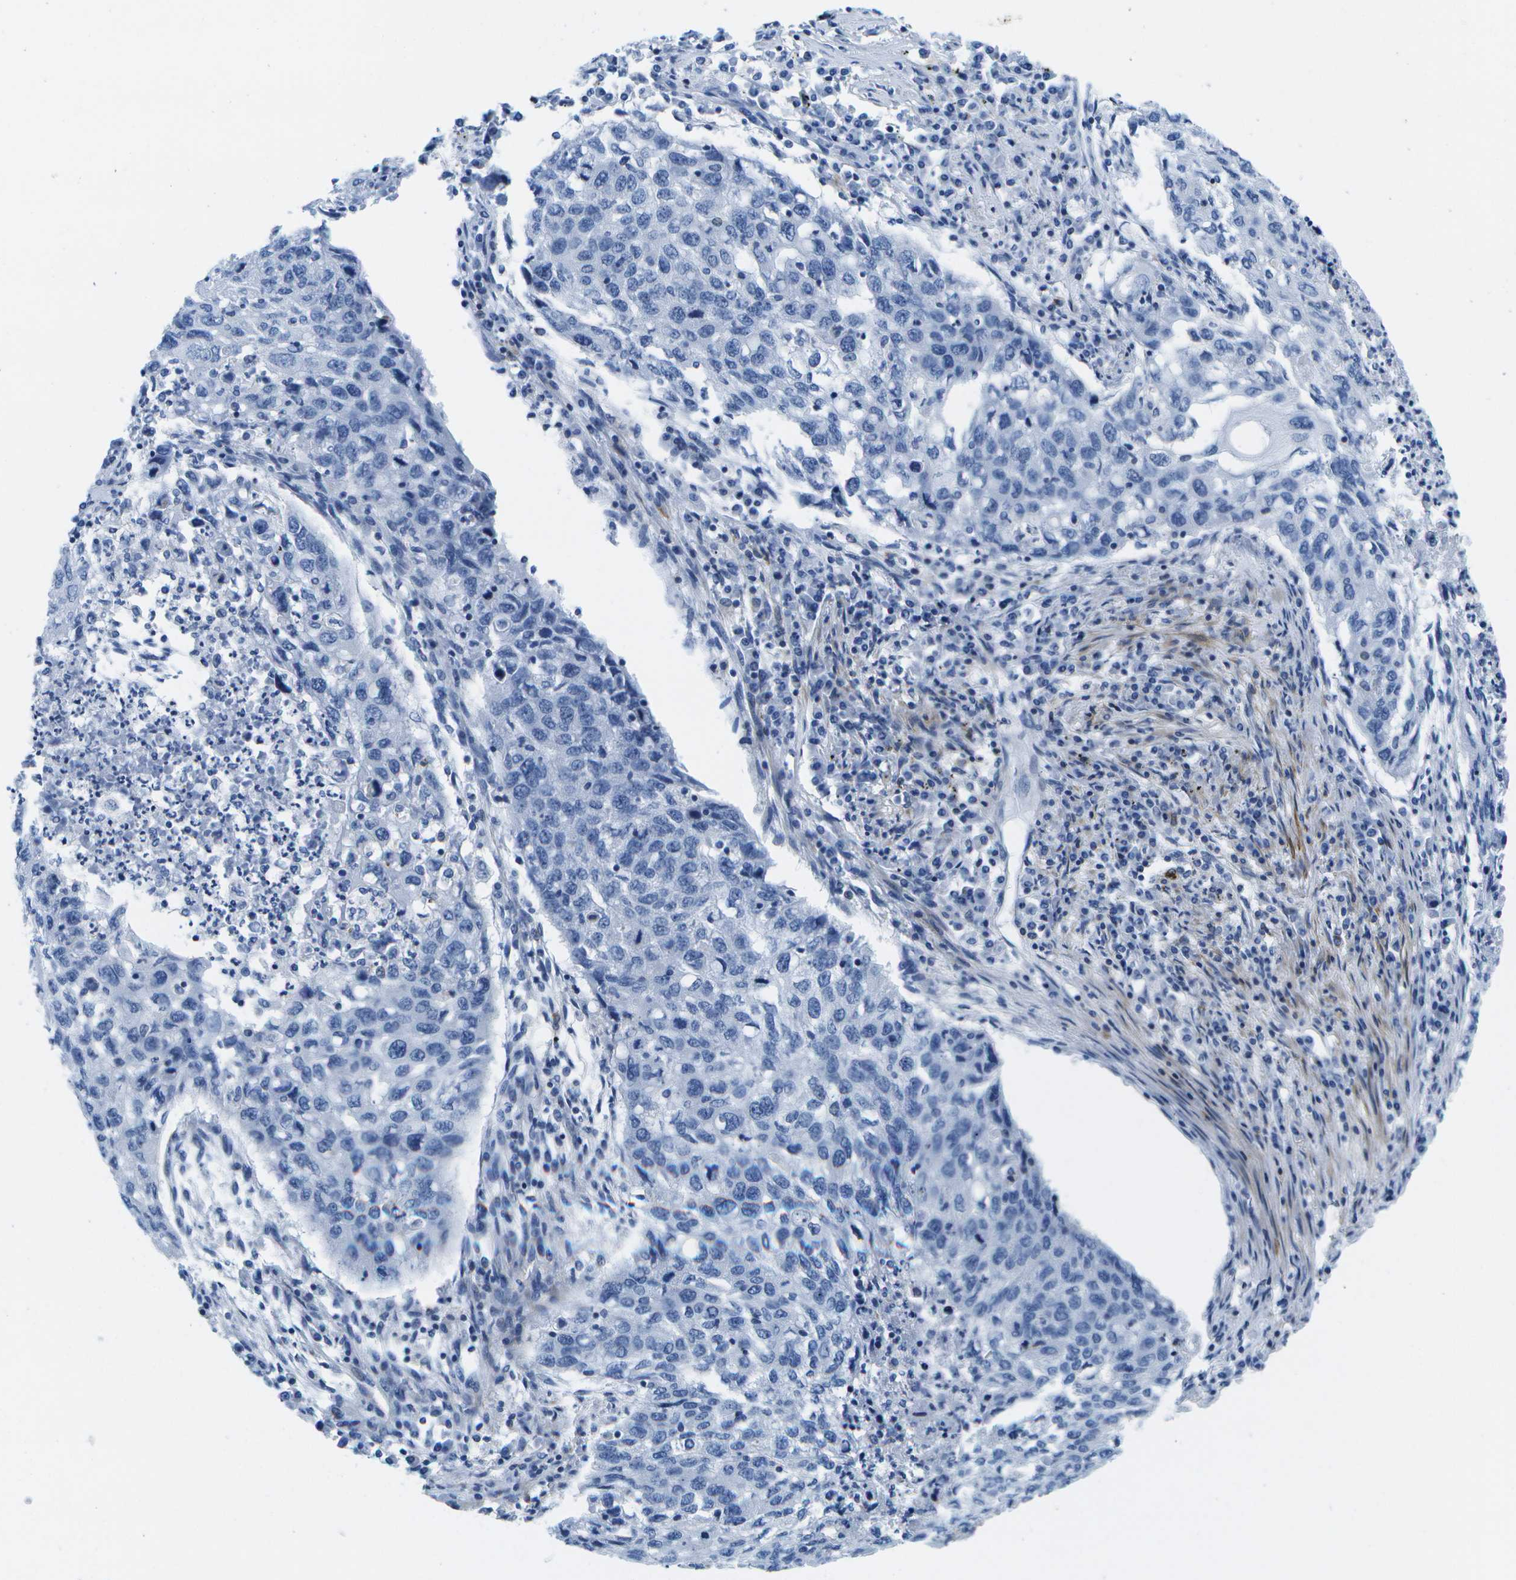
{"staining": {"intensity": "negative", "quantity": "none", "location": "none"}, "tissue": "lung cancer", "cell_type": "Tumor cells", "image_type": "cancer", "snomed": [{"axis": "morphology", "description": "Squamous cell carcinoma, NOS"}, {"axis": "topography", "description": "Lung"}], "caption": "A photomicrograph of human lung cancer is negative for staining in tumor cells. (Immunohistochemistry (ihc), brightfield microscopy, high magnification).", "gene": "ADGRG6", "patient": {"sex": "female", "age": 63}}